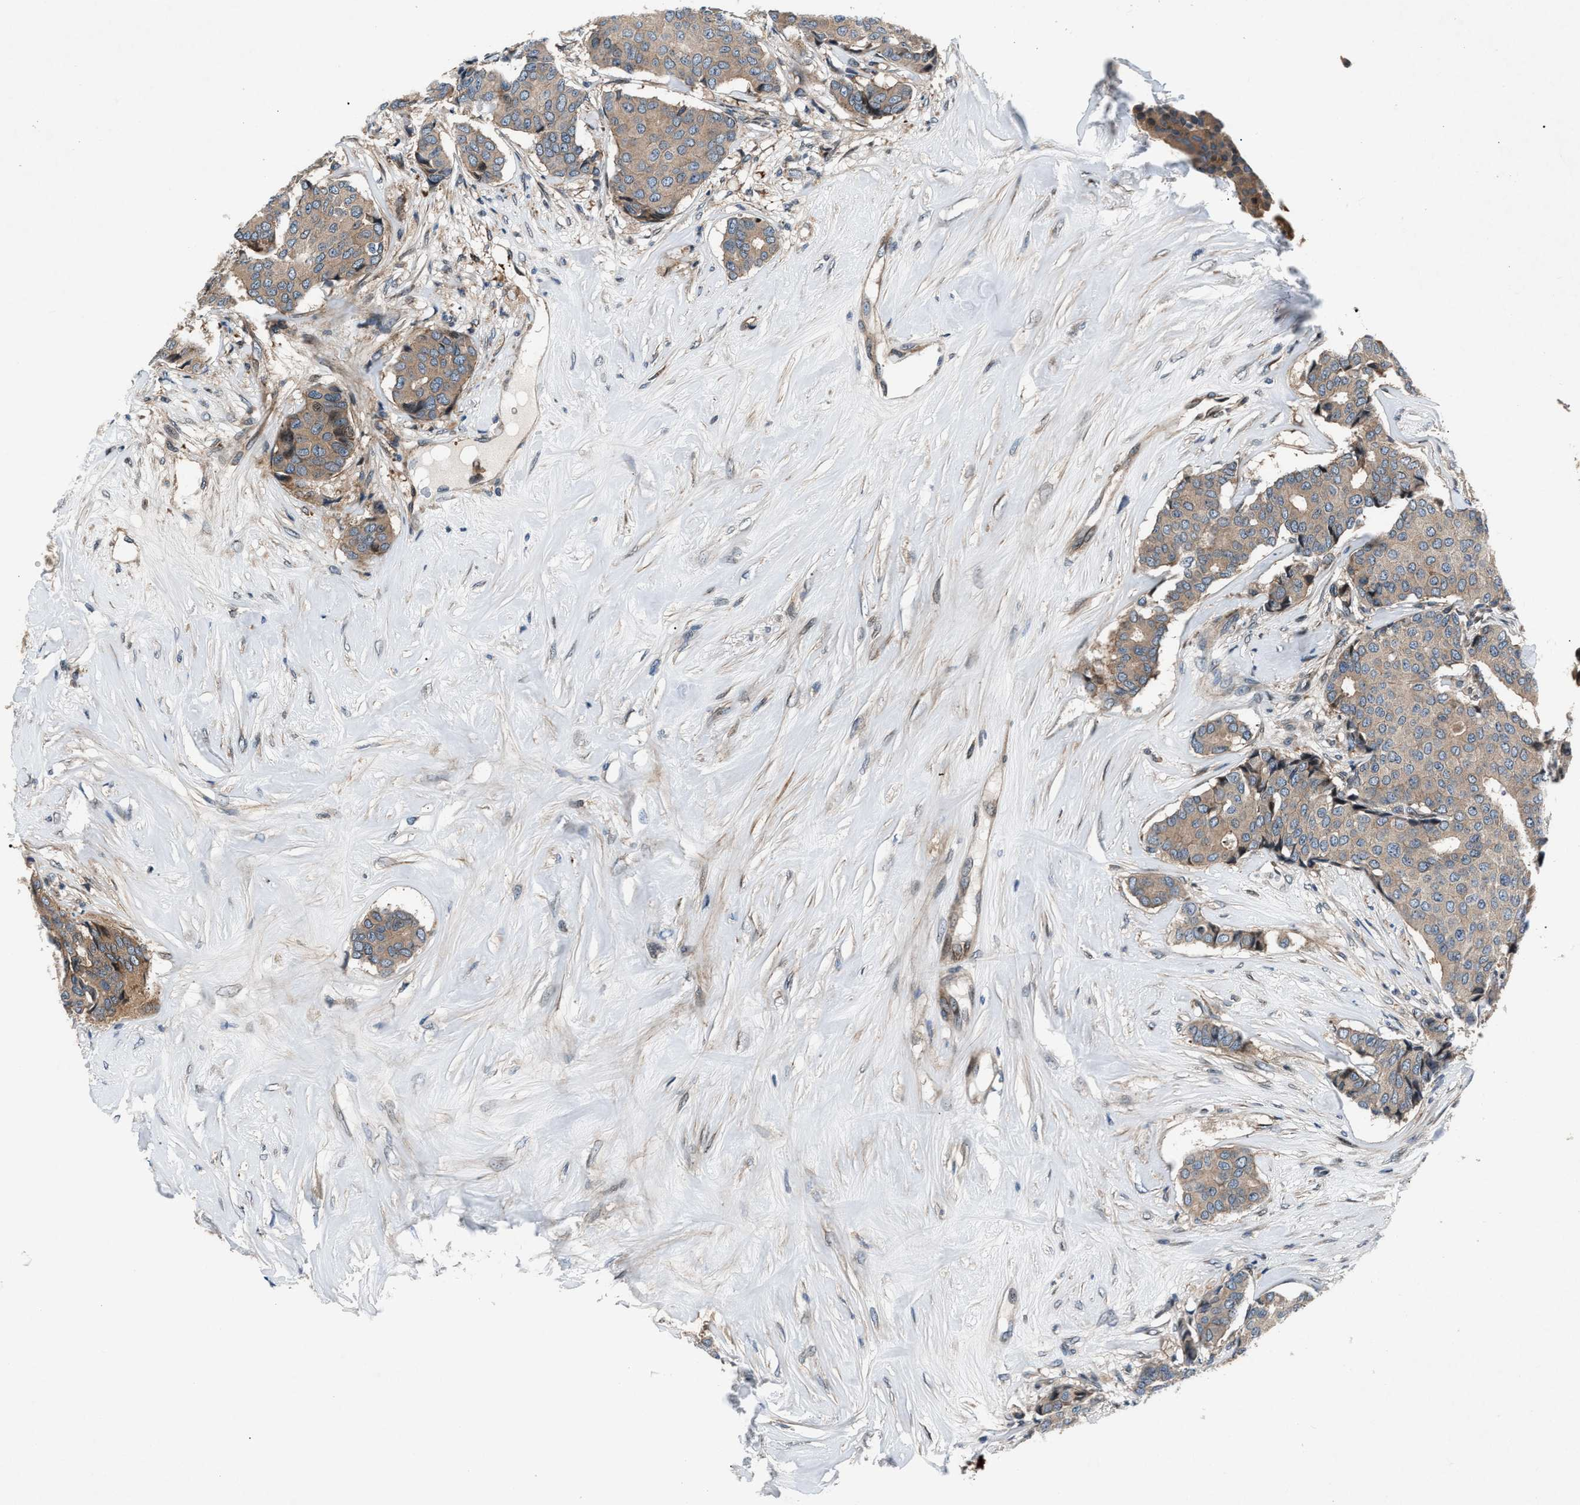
{"staining": {"intensity": "weak", "quantity": ">75%", "location": "cytoplasmic/membranous"}, "tissue": "breast cancer", "cell_type": "Tumor cells", "image_type": "cancer", "snomed": [{"axis": "morphology", "description": "Duct carcinoma"}, {"axis": "topography", "description": "Breast"}], "caption": "Immunohistochemistry image of breast cancer (infiltrating ductal carcinoma) stained for a protein (brown), which shows low levels of weak cytoplasmic/membranous expression in about >75% of tumor cells.", "gene": "DYNC2I1", "patient": {"sex": "female", "age": 75}}